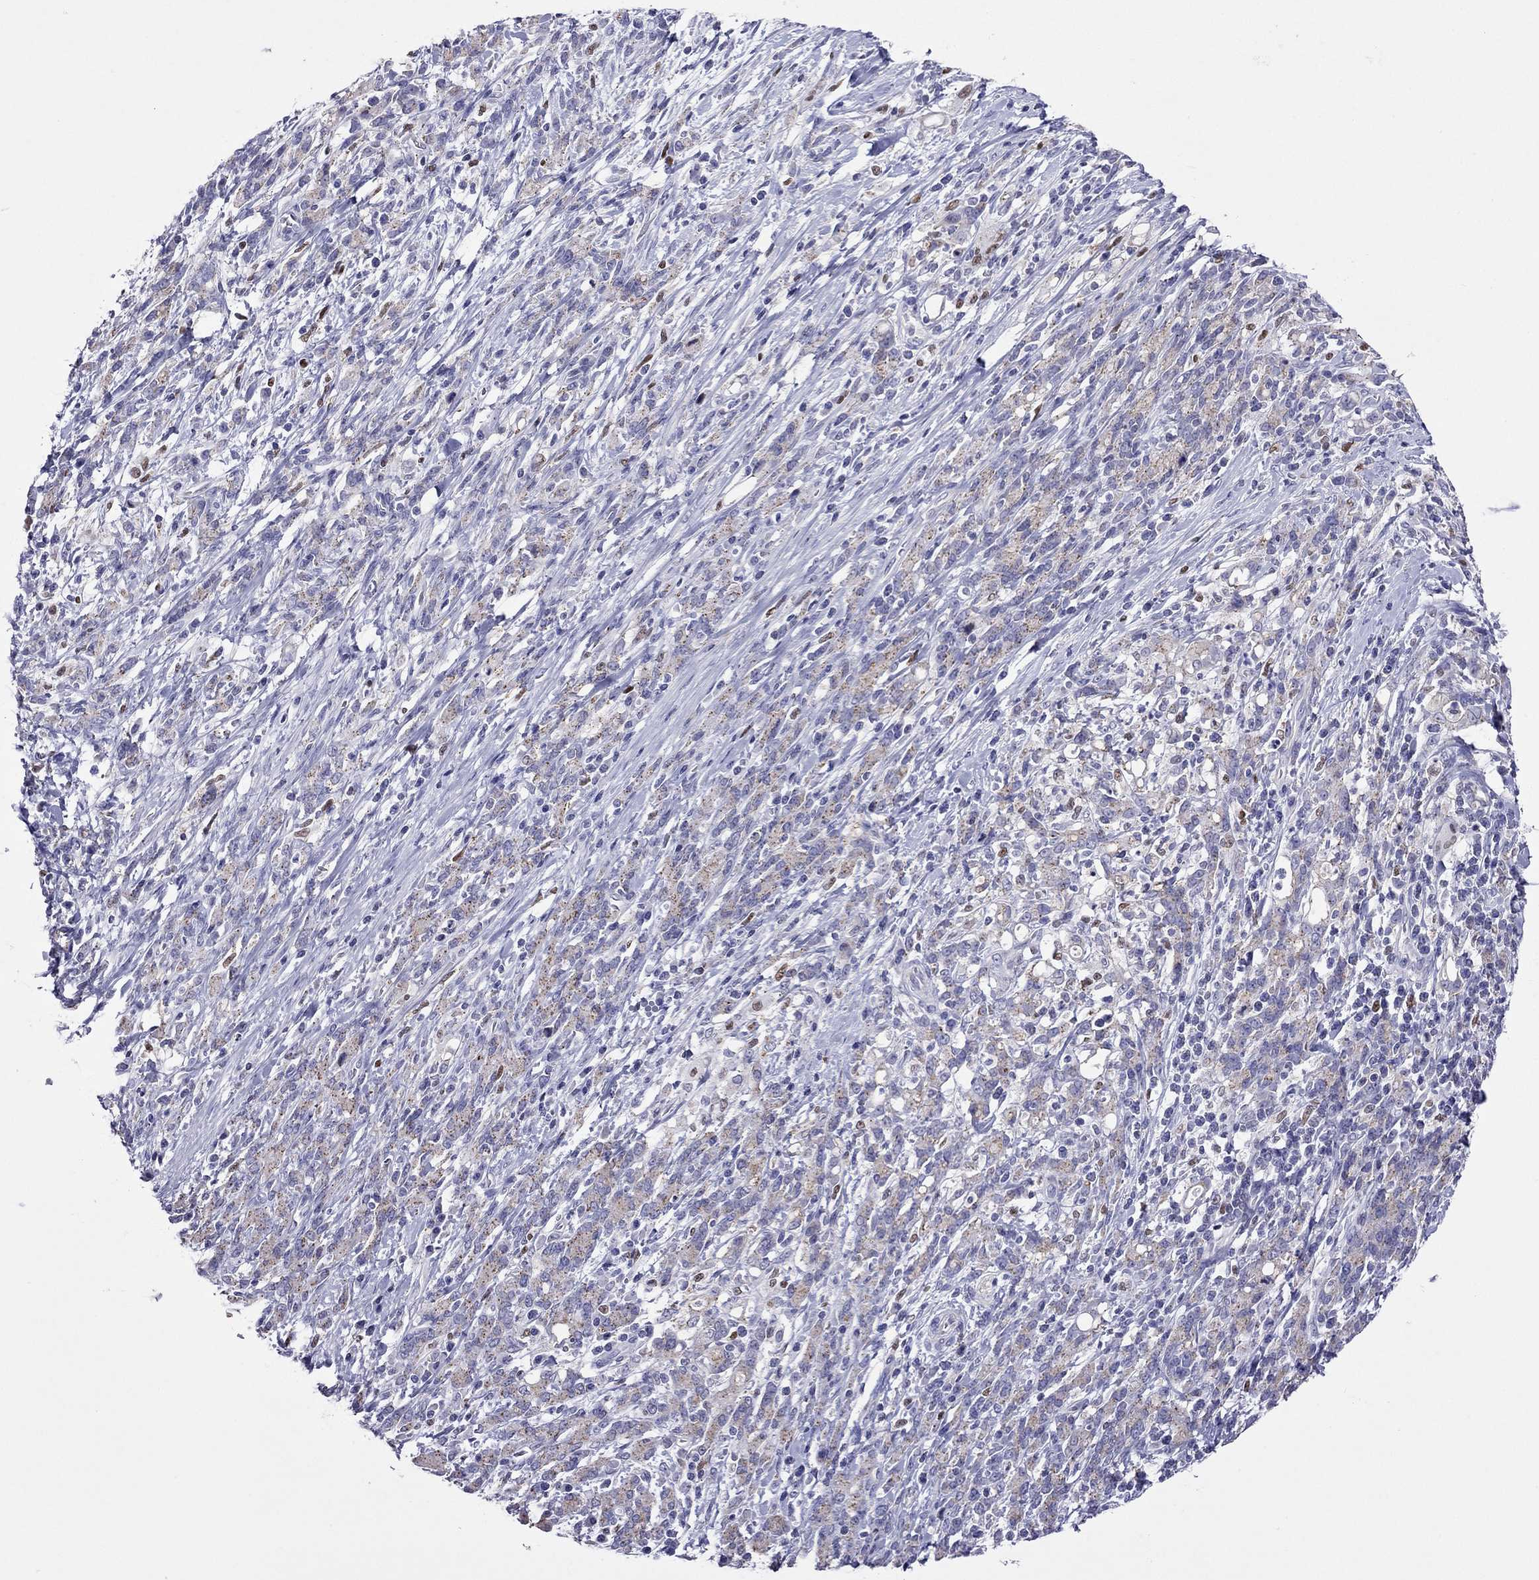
{"staining": {"intensity": "weak", "quantity": ">75%", "location": "cytoplasmic/membranous"}, "tissue": "stomach cancer", "cell_type": "Tumor cells", "image_type": "cancer", "snomed": [{"axis": "morphology", "description": "Adenocarcinoma, NOS"}, {"axis": "topography", "description": "Stomach"}], "caption": "Protein expression analysis of human stomach cancer reveals weak cytoplasmic/membranous staining in approximately >75% of tumor cells.", "gene": "MPZ", "patient": {"sex": "female", "age": 57}}